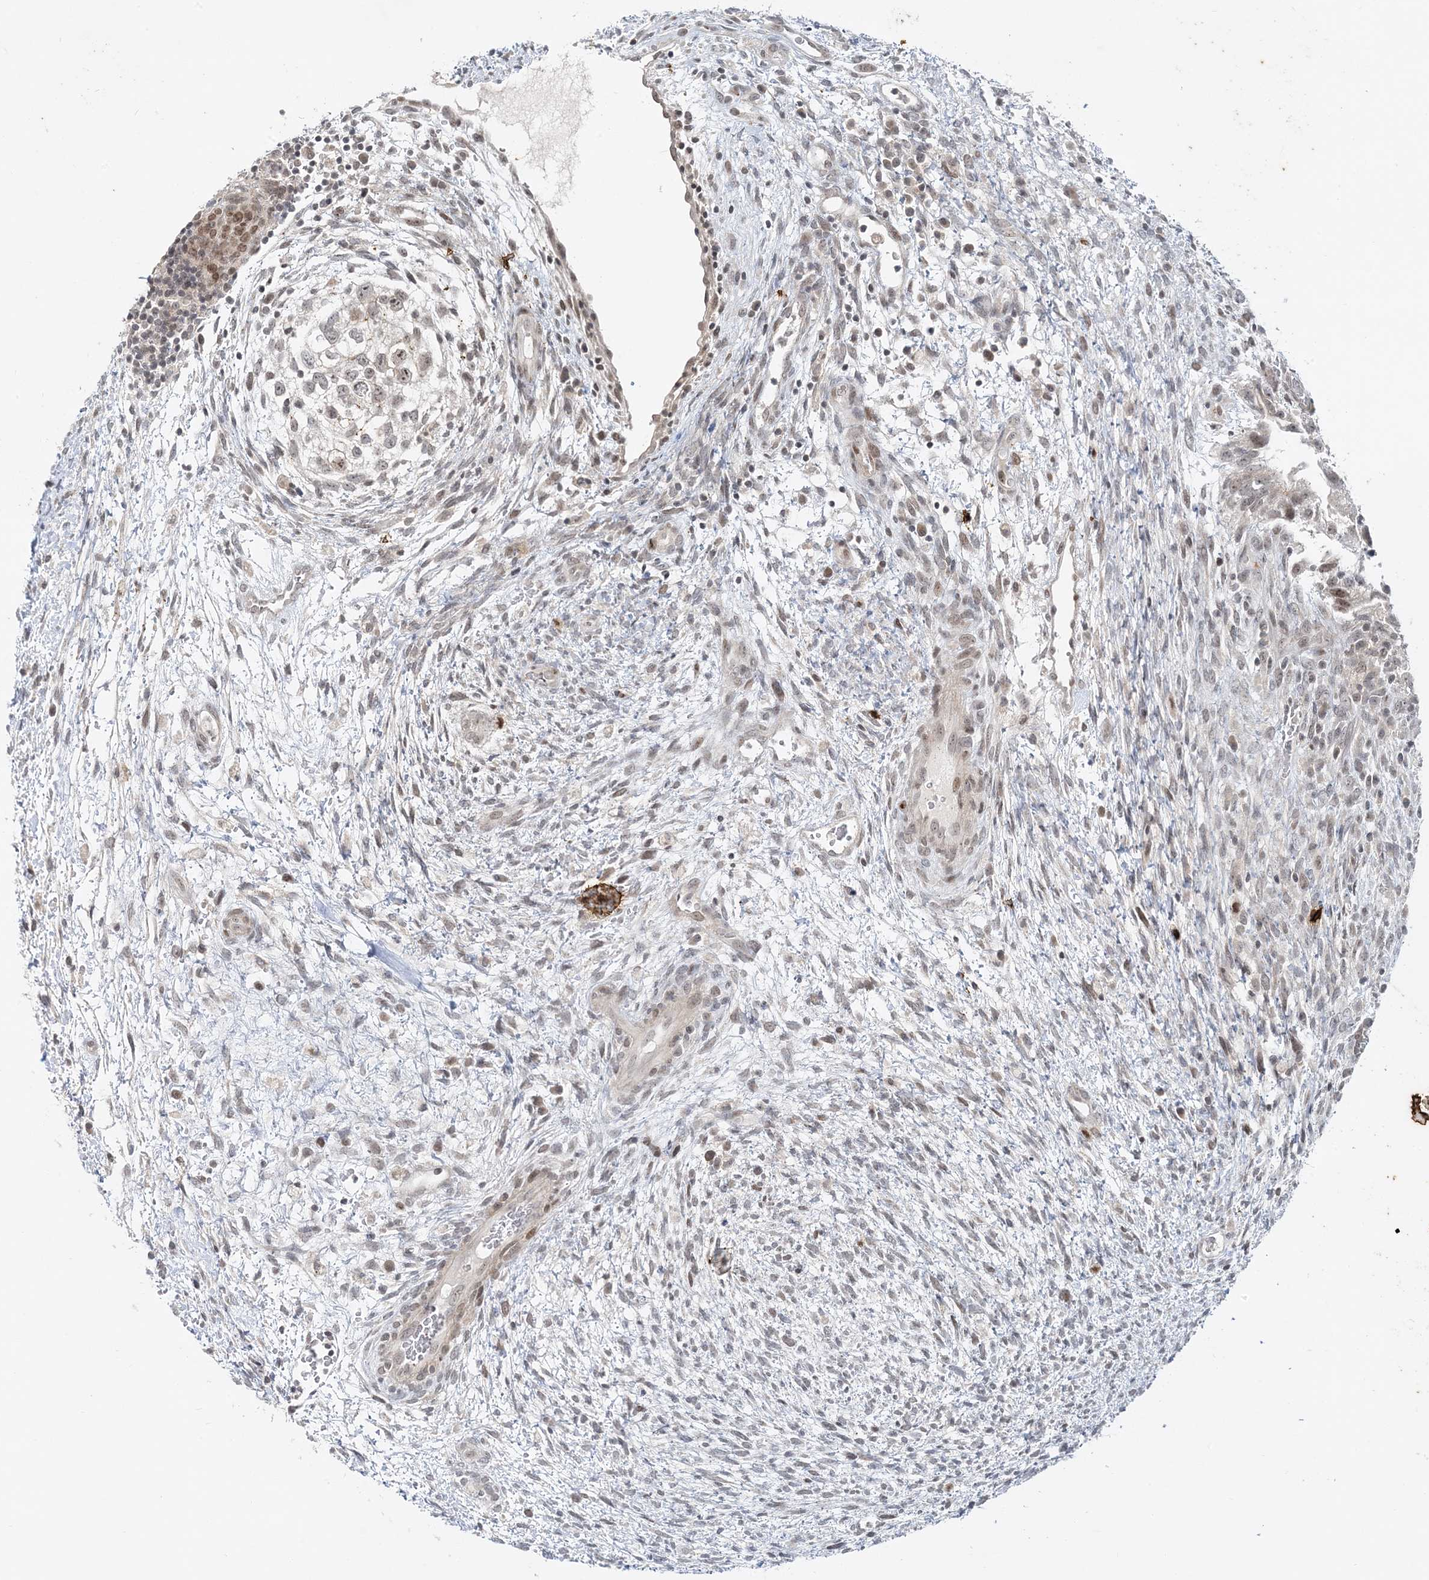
{"staining": {"intensity": "weak", "quantity": ">75%", "location": "nuclear"}, "tissue": "testis cancer", "cell_type": "Tumor cells", "image_type": "cancer", "snomed": [{"axis": "morphology", "description": "Carcinoma, Embryonal, NOS"}, {"axis": "topography", "description": "Testis"}], "caption": "About >75% of tumor cells in embryonal carcinoma (testis) exhibit weak nuclear protein staining as visualized by brown immunohistochemical staining.", "gene": "LEXM", "patient": {"sex": "male", "age": 37}}